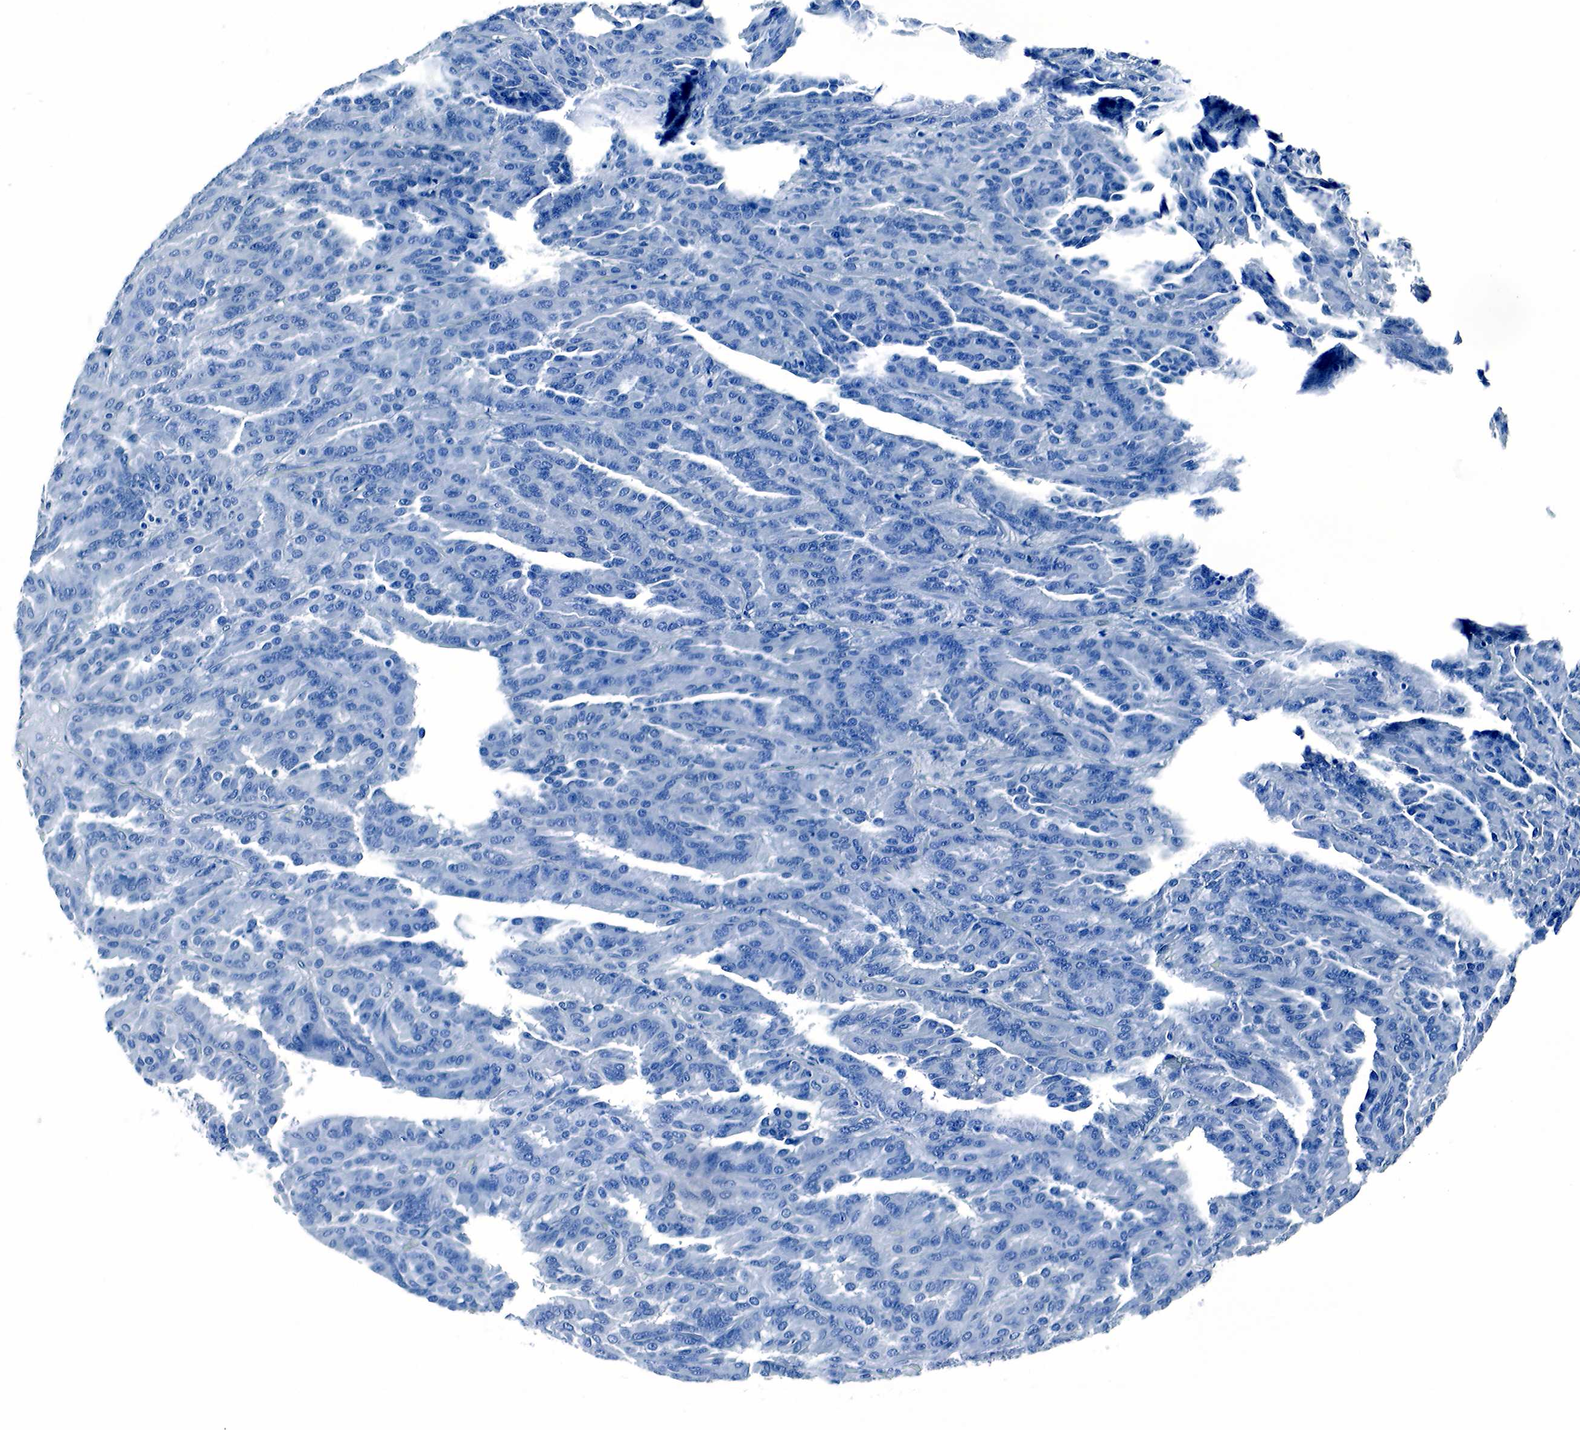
{"staining": {"intensity": "negative", "quantity": "none", "location": "none"}, "tissue": "renal cancer", "cell_type": "Tumor cells", "image_type": "cancer", "snomed": [{"axis": "morphology", "description": "Adenocarcinoma, NOS"}, {"axis": "topography", "description": "Kidney"}], "caption": "Tumor cells show no significant positivity in renal cancer.", "gene": "GCG", "patient": {"sex": "male", "age": 46}}